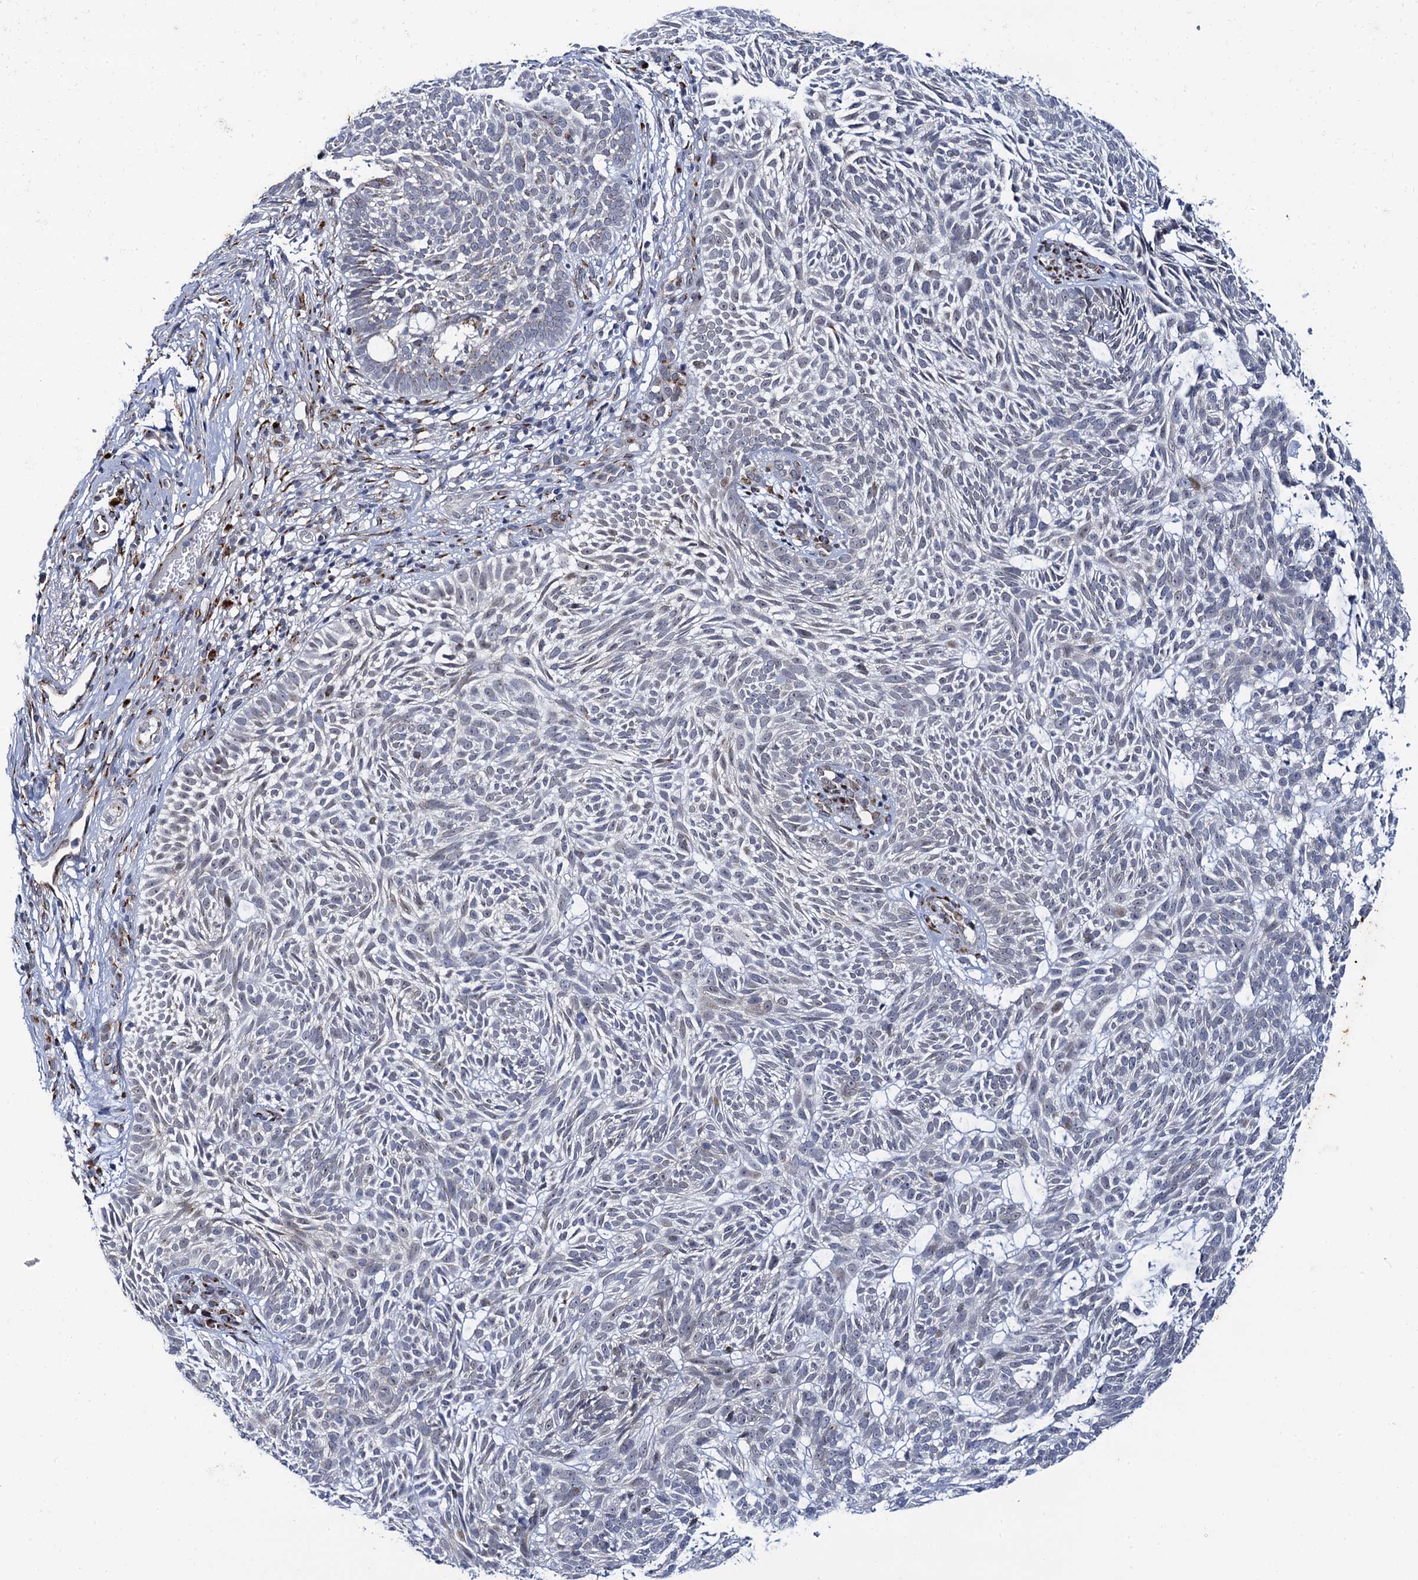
{"staining": {"intensity": "negative", "quantity": "none", "location": "none"}, "tissue": "skin cancer", "cell_type": "Tumor cells", "image_type": "cancer", "snomed": [{"axis": "morphology", "description": "Basal cell carcinoma"}, {"axis": "topography", "description": "Skin"}], "caption": "Immunohistochemical staining of skin basal cell carcinoma exhibits no significant expression in tumor cells.", "gene": "THAP2", "patient": {"sex": "male", "age": 75}}